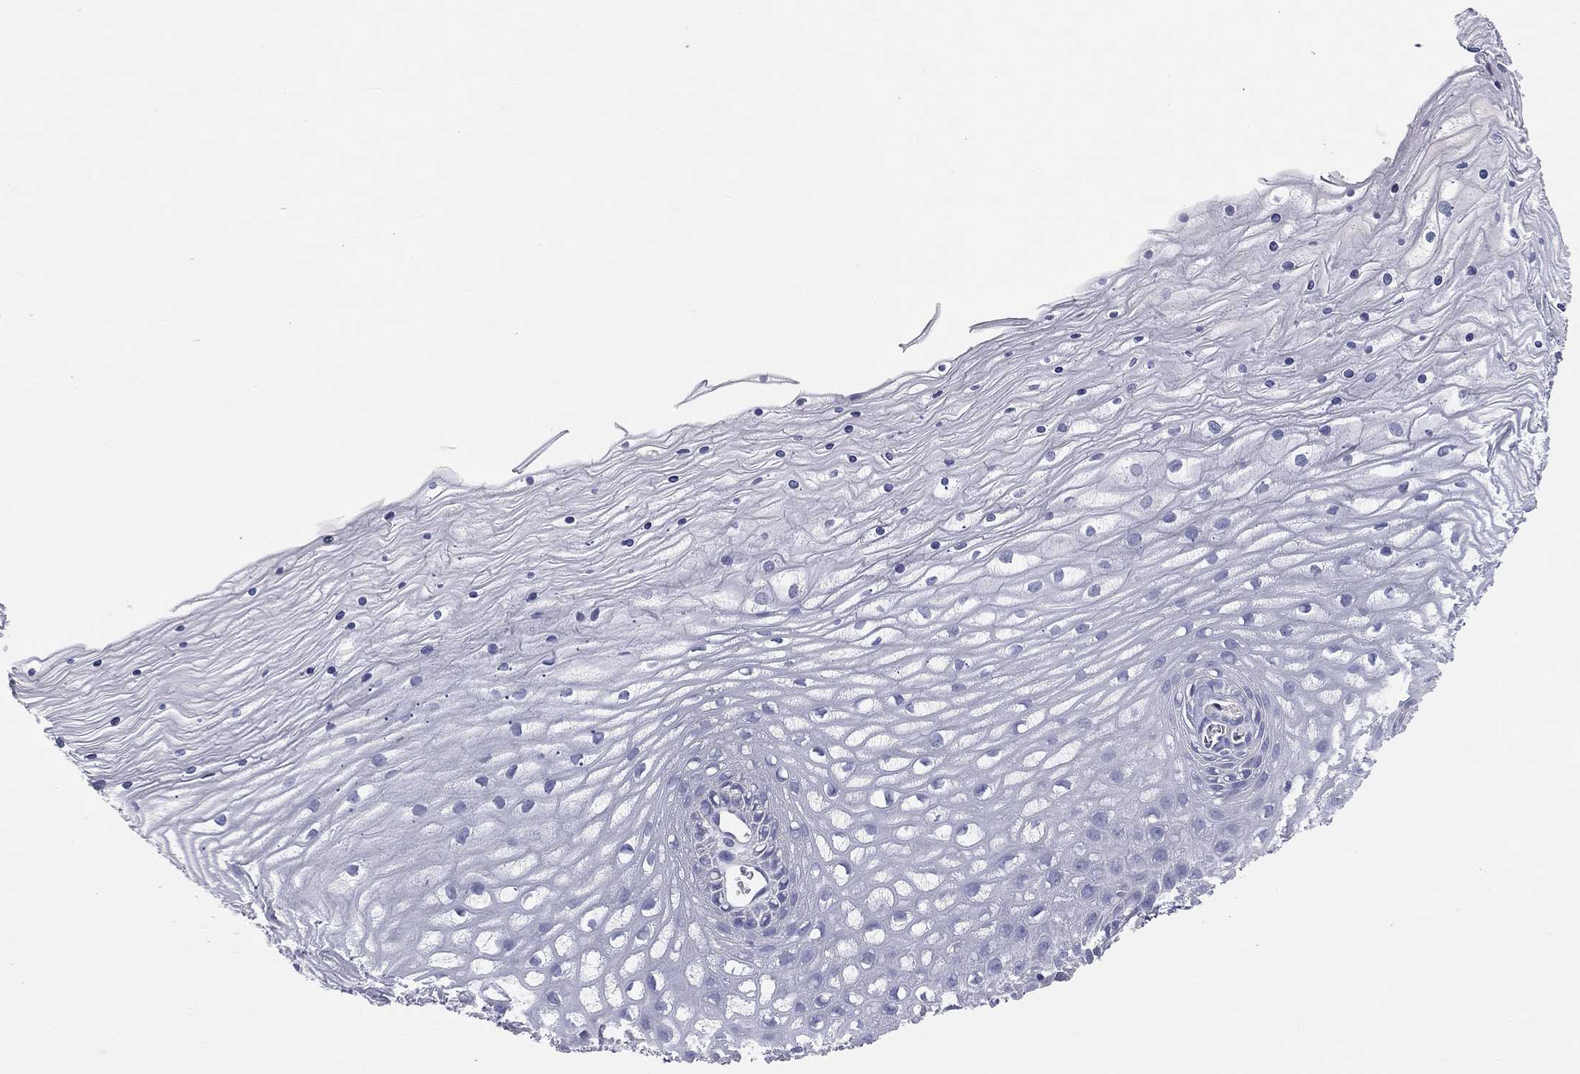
{"staining": {"intensity": "negative", "quantity": "none", "location": "none"}, "tissue": "cervix", "cell_type": "Glandular cells", "image_type": "normal", "snomed": [{"axis": "morphology", "description": "Normal tissue, NOS"}, {"axis": "topography", "description": "Cervix"}], "caption": "DAB (3,3'-diaminobenzidine) immunohistochemical staining of benign cervix displays no significant positivity in glandular cells. (Brightfield microscopy of DAB (3,3'-diaminobenzidine) immunohistochemistry at high magnification).", "gene": "STK31", "patient": {"sex": "female", "age": 35}}